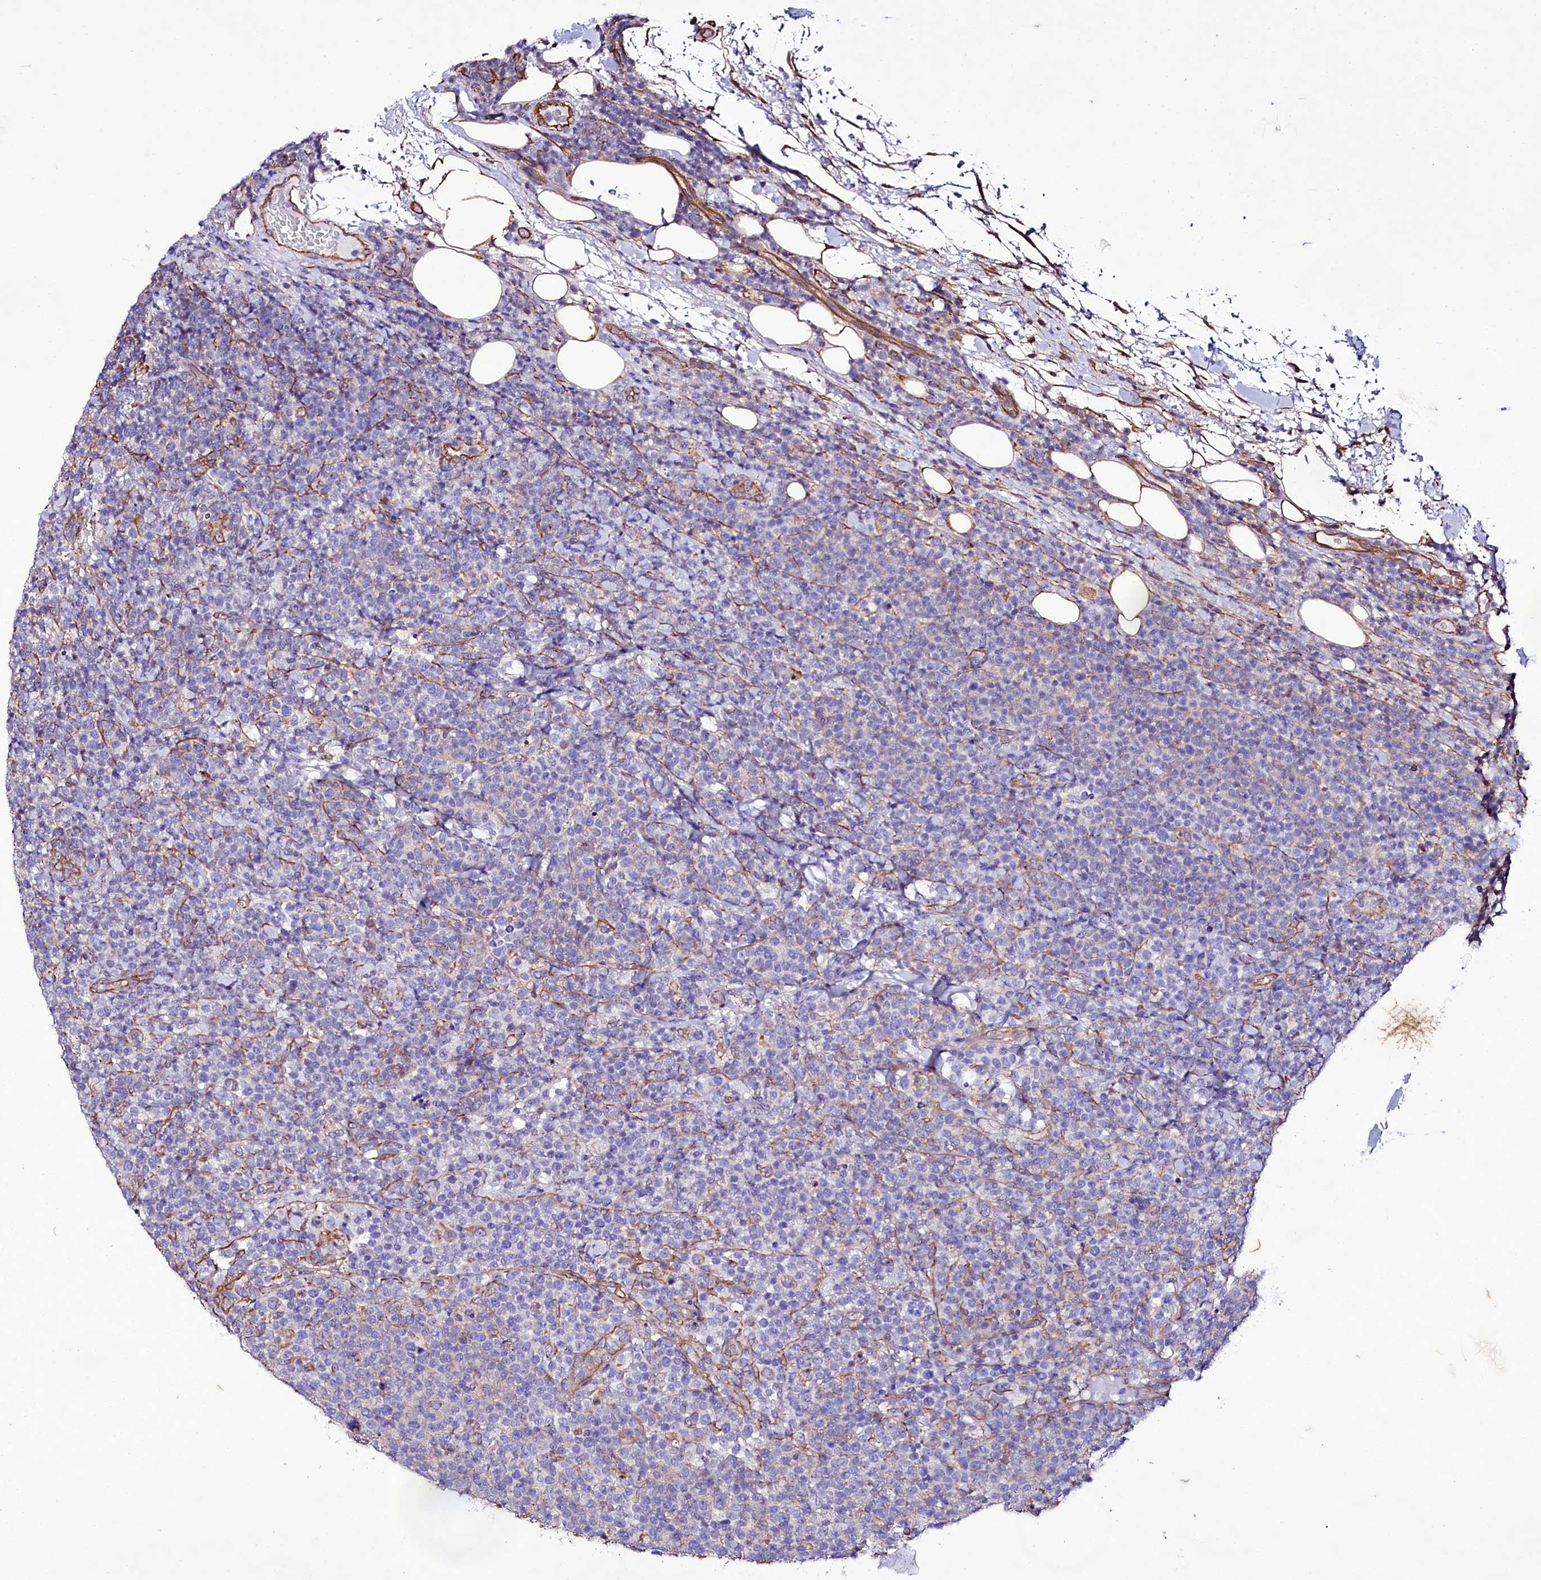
{"staining": {"intensity": "negative", "quantity": "none", "location": "none"}, "tissue": "lymphoma", "cell_type": "Tumor cells", "image_type": "cancer", "snomed": [{"axis": "morphology", "description": "Malignant lymphoma, non-Hodgkin's type, High grade"}, {"axis": "topography", "description": "Lymph node"}], "caption": "High-grade malignant lymphoma, non-Hodgkin's type stained for a protein using IHC demonstrates no positivity tumor cells.", "gene": "CD99", "patient": {"sex": "male", "age": 61}}